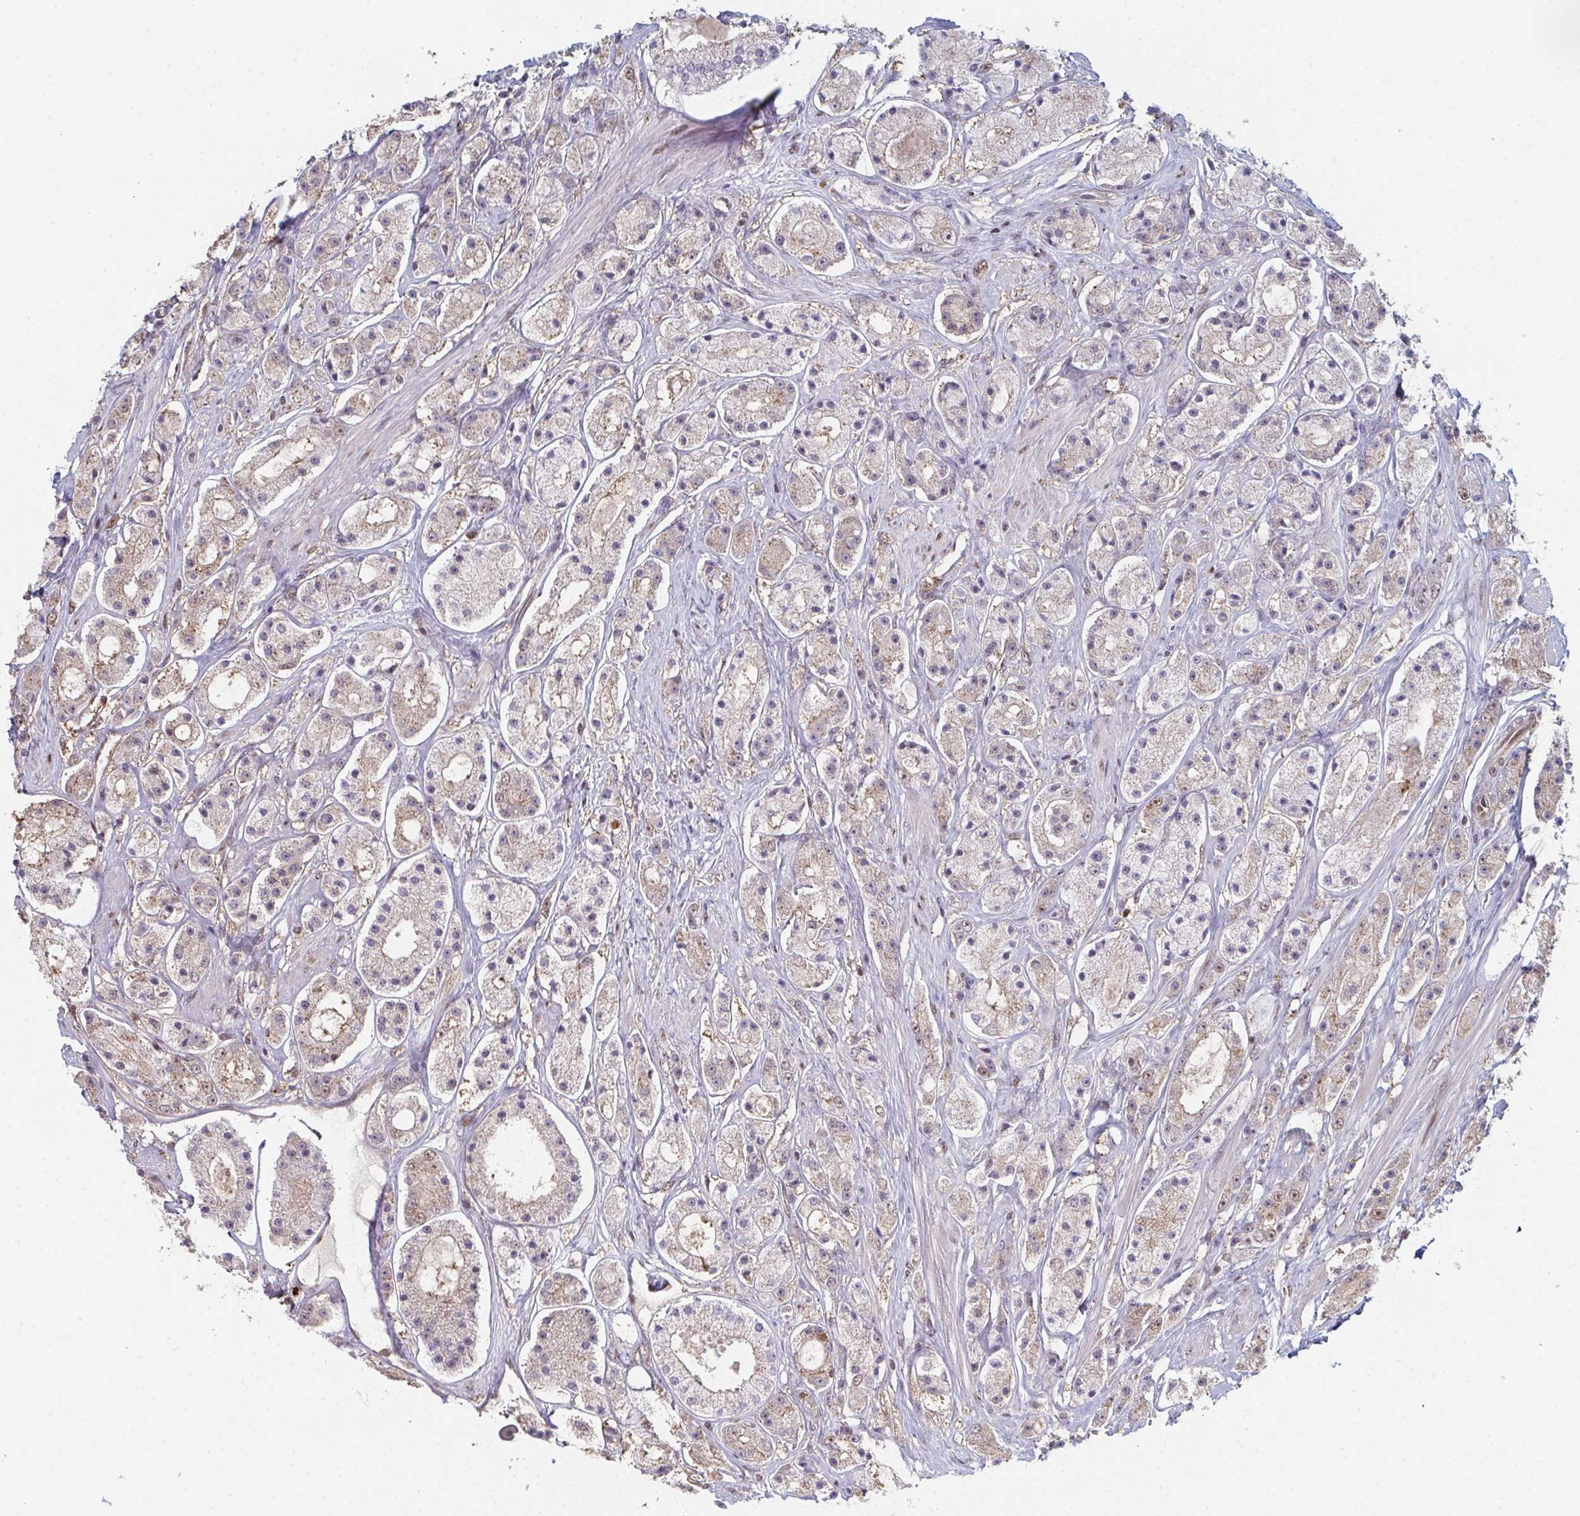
{"staining": {"intensity": "weak", "quantity": "25%-75%", "location": "cytoplasmic/membranous"}, "tissue": "prostate cancer", "cell_type": "Tumor cells", "image_type": "cancer", "snomed": [{"axis": "morphology", "description": "Adenocarcinoma, High grade"}, {"axis": "topography", "description": "Prostate"}], "caption": "Human prostate cancer stained with a brown dye demonstrates weak cytoplasmic/membranous positive expression in approximately 25%-75% of tumor cells.", "gene": "ACD", "patient": {"sex": "male", "age": 67}}